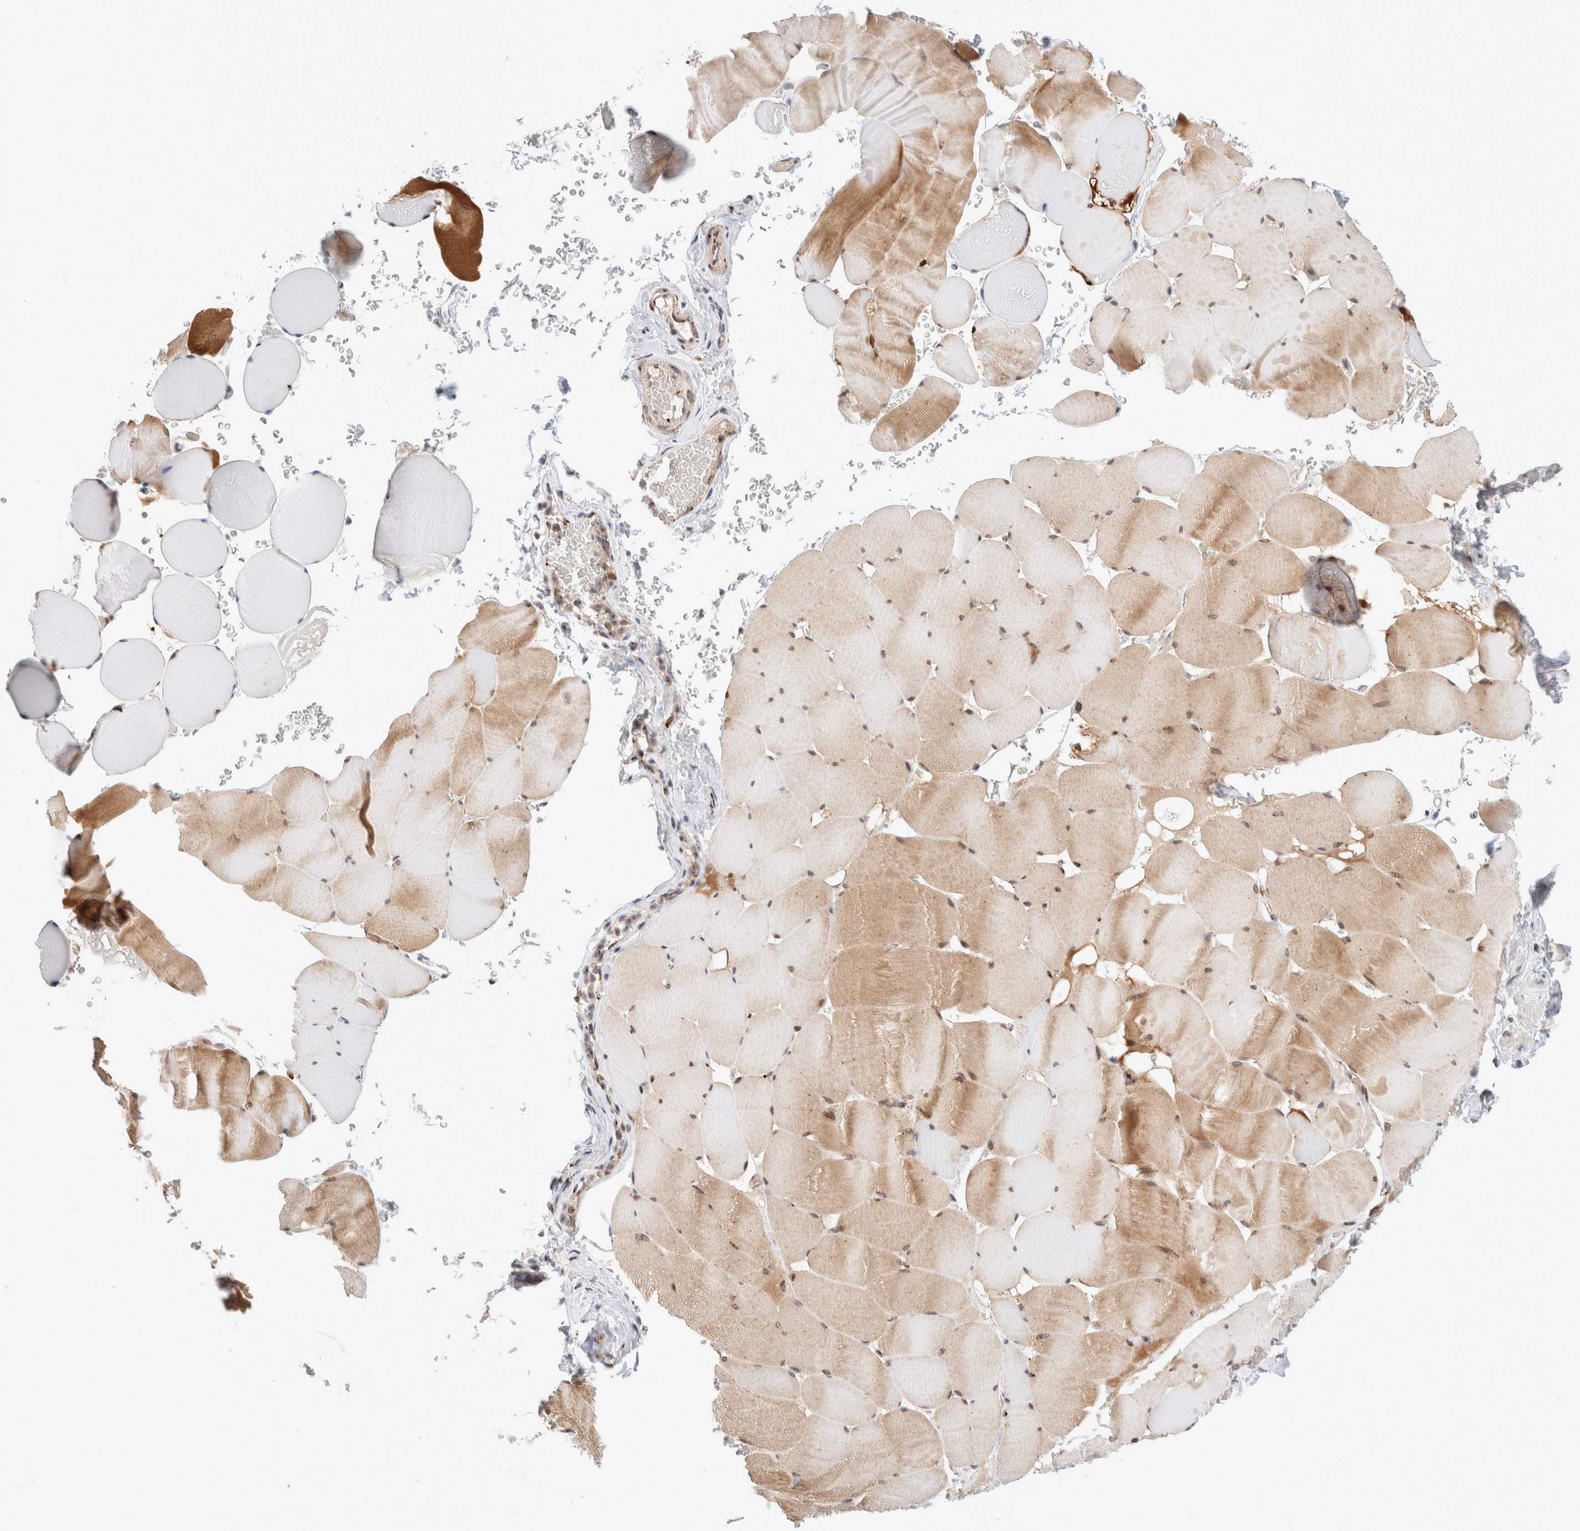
{"staining": {"intensity": "weak", "quantity": ">75%", "location": "cytoplasmic/membranous,nuclear"}, "tissue": "skeletal muscle", "cell_type": "Myocytes", "image_type": "normal", "snomed": [{"axis": "morphology", "description": "Normal tissue, NOS"}, {"axis": "topography", "description": "Skeletal muscle"}], "caption": "Immunohistochemistry (IHC) photomicrograph of normal skeletal muscle stained for a protein (brown), which displays low levels of weak cytoplasmic/membranous,nuclear positivity in about >75% of myocytes.", "gene": "GCN1", "patient": {"sex": "male", "age": 62}}